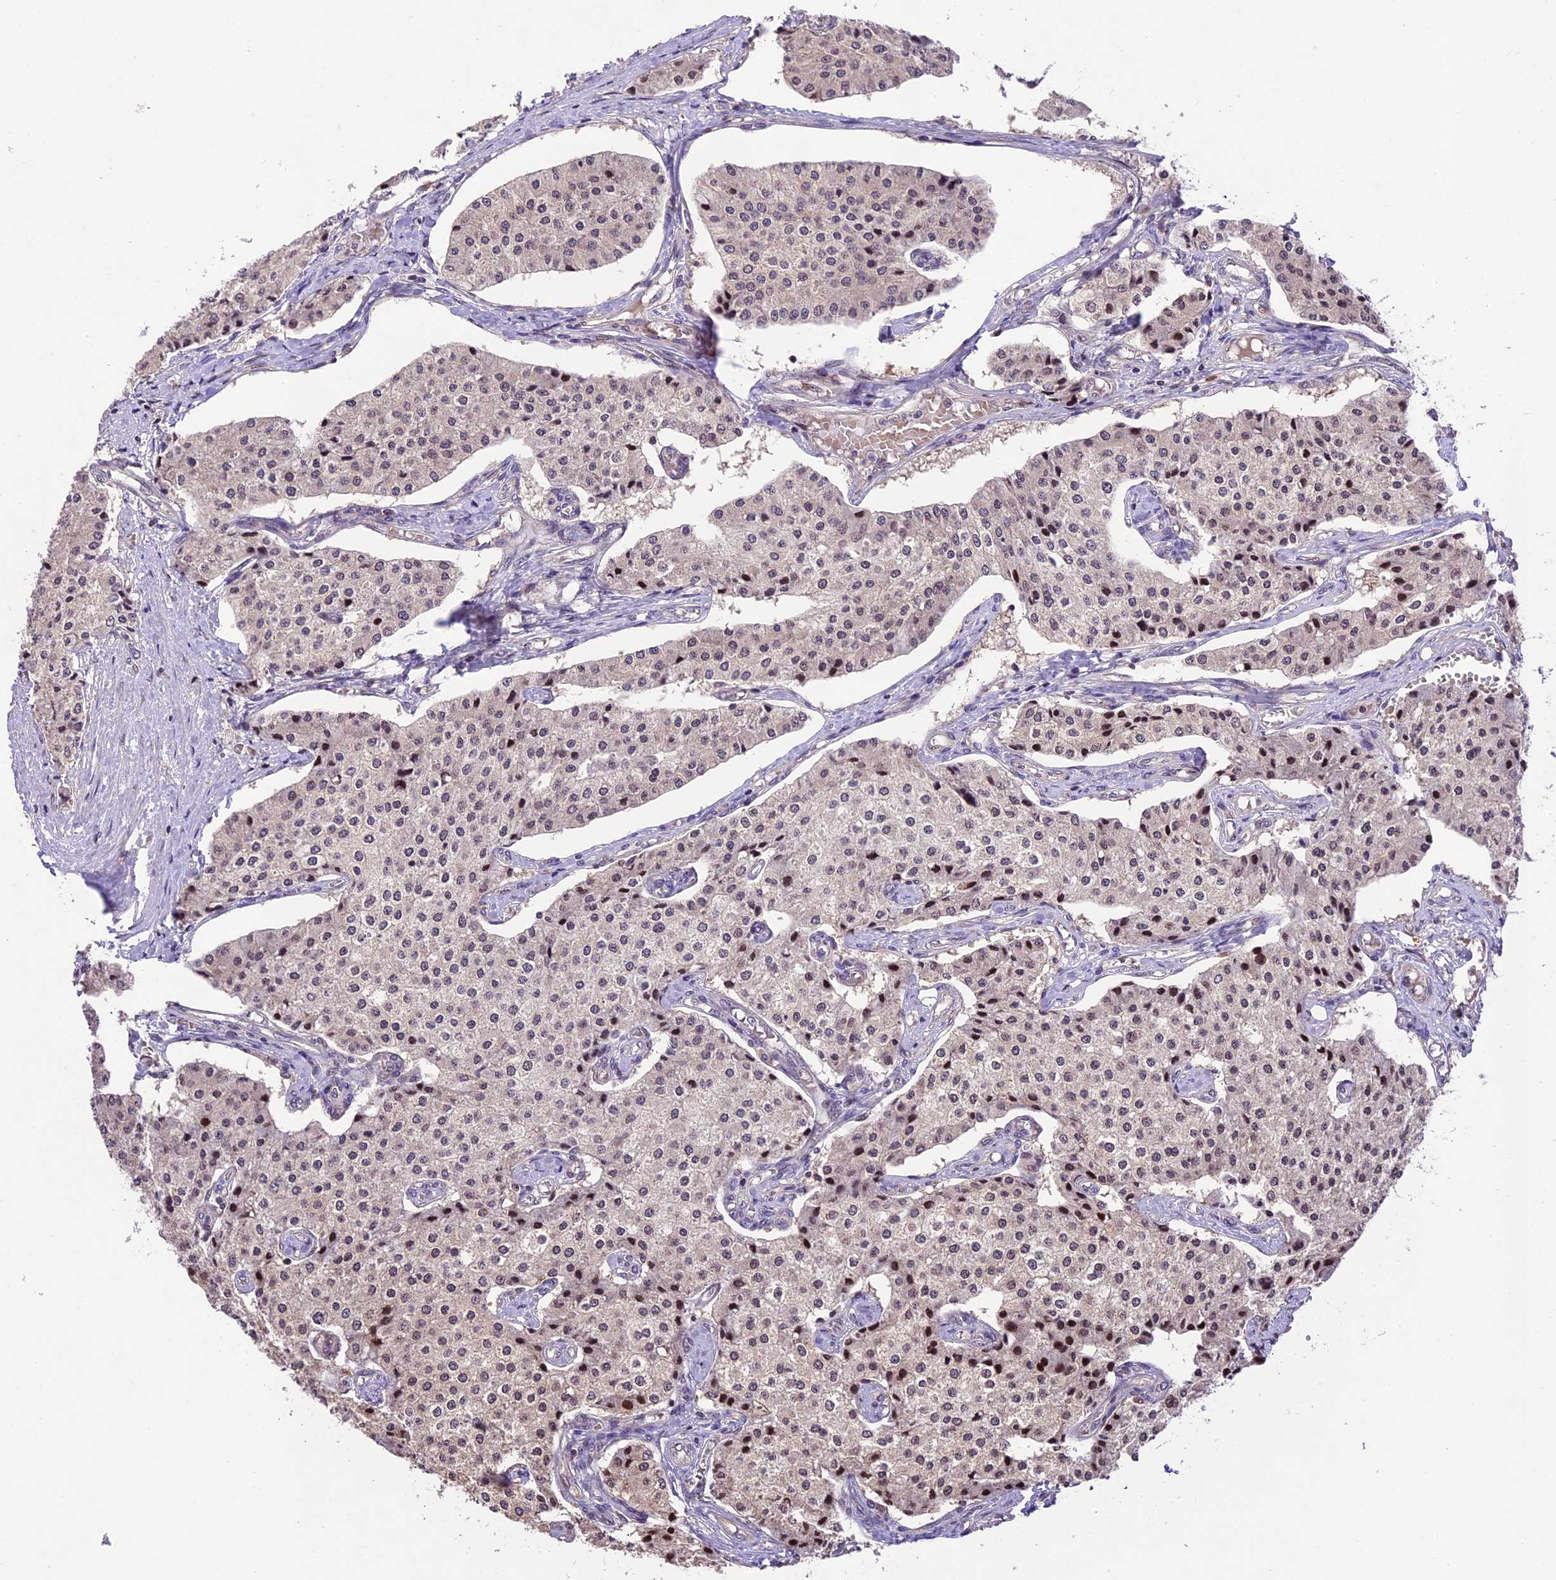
{"staining": {"intensity": "moderate", "quantity": "<25%", "location": "nuclear"}, "tissue": "carcinoid", "cell_type": "Tumor cells", "image_type": "cancer", "snomed": [{"axis": "morphology", "description": "Carcinoid, malignant, NOS"}, {"axis": "topography", "description": "Colon"}], "caption": "IHC of human carcinoid reveals low levels of moderate nuclear staining in approximately <25% of tumor cells. The staining was performed using DAB (3,3'-diaminobenzidine) to visualize the protein expression in brown, while the nuclei were stained in blue with hematoxylin (Magnification: 20x).", "gene": "DGKH", "patient": {"sex": "female", "age": 52}}